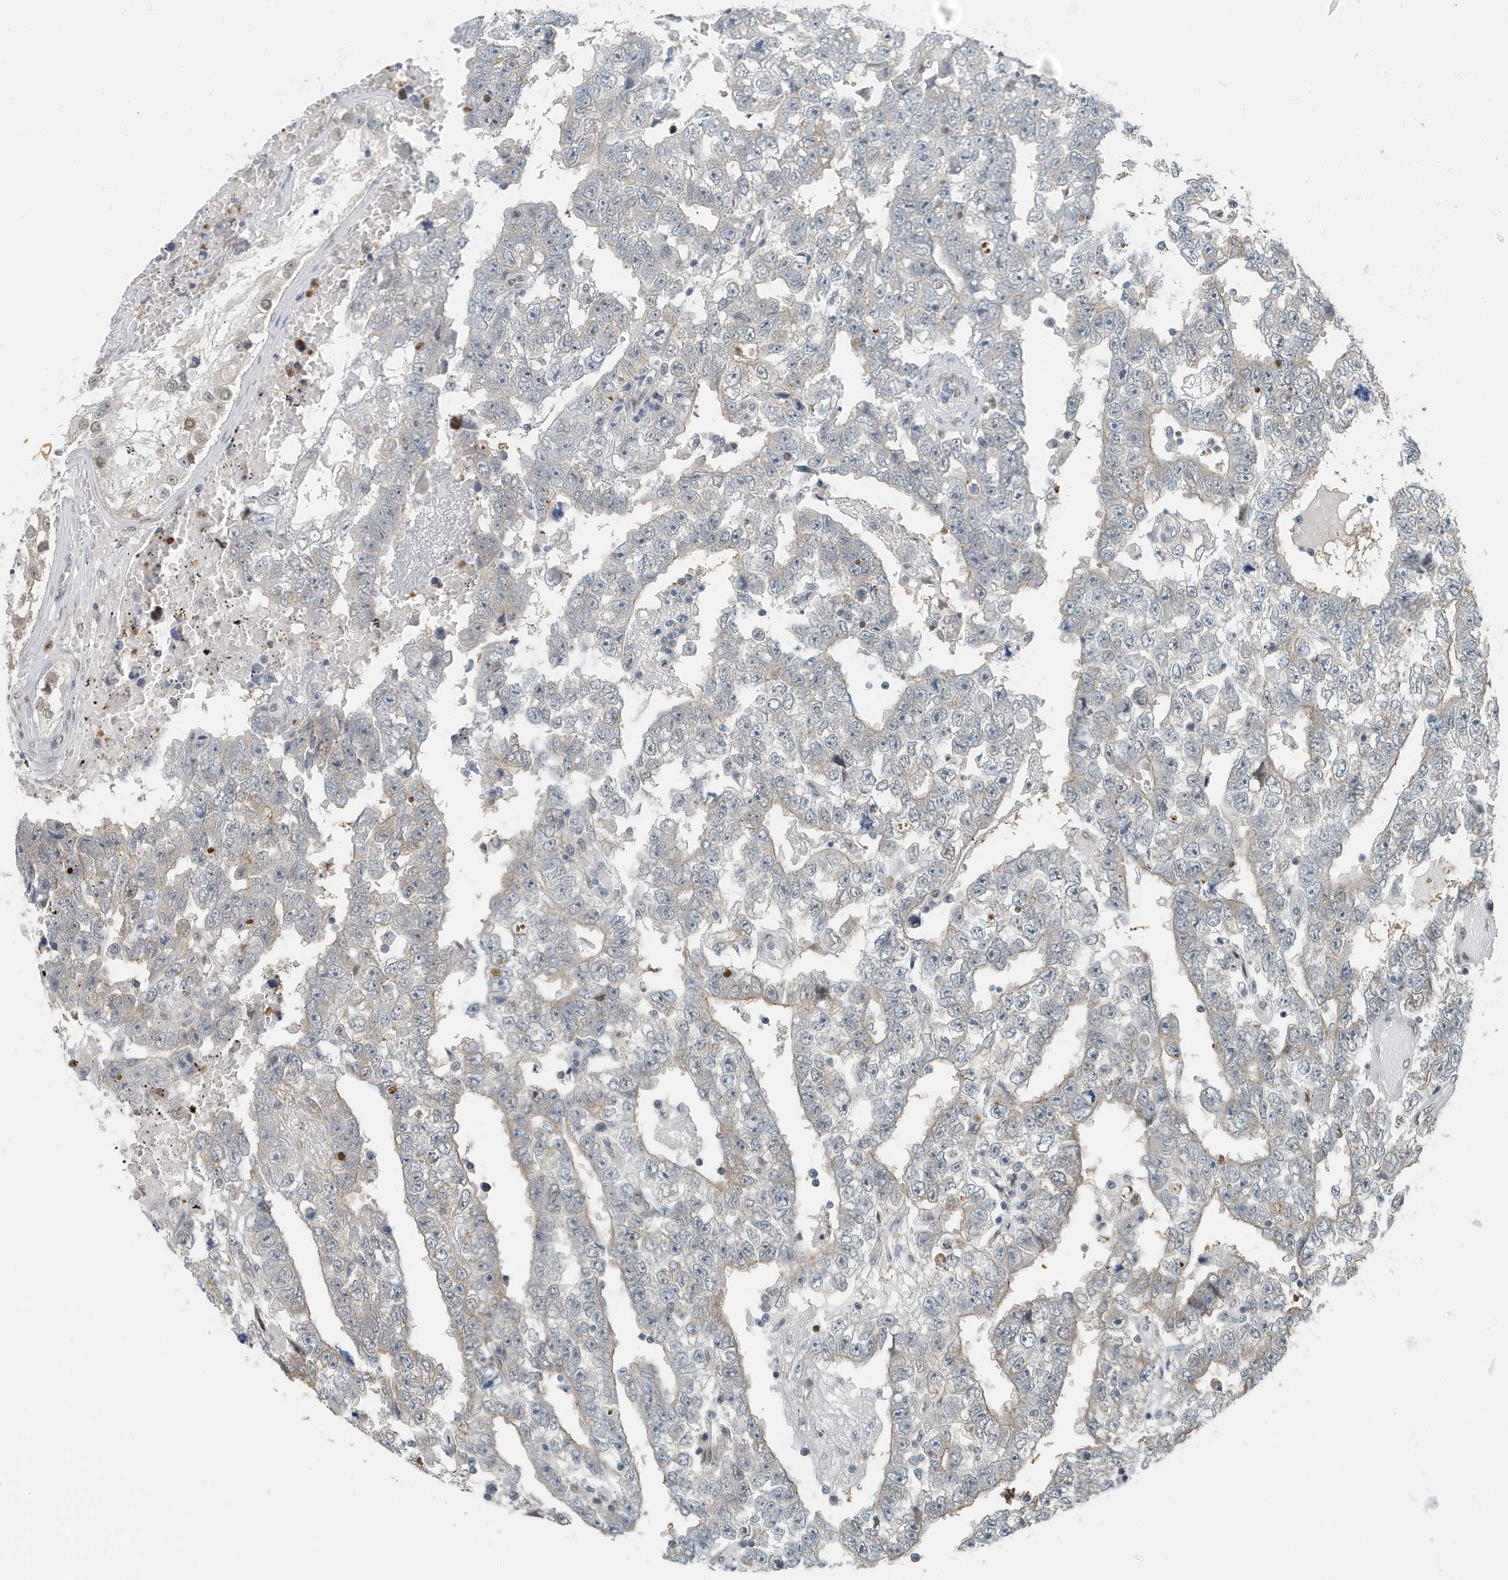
{"staining": {"intensity": "weak", "quantity": "<25%", "location": "cytoplasmic/membranous"}, "tissue": "testis cancer", "cell_type": "Tumor cells", "image_type": "cancer", "snomed": [{"axis": "morphology", "description": "Carcinoma, Embryonal, NOS"}, {"axis": "topography", "description": "Testis"}], "caption": "IHC micrograph of neoplastic tissue: human testis cancer (embryonal carcinoma) stained with DAB (3,3'-diaminobenzidine) displays no significant protein expression in tumor cells.", "gene": "KIF15", "patient": {"sex": "male", "age": 25}}